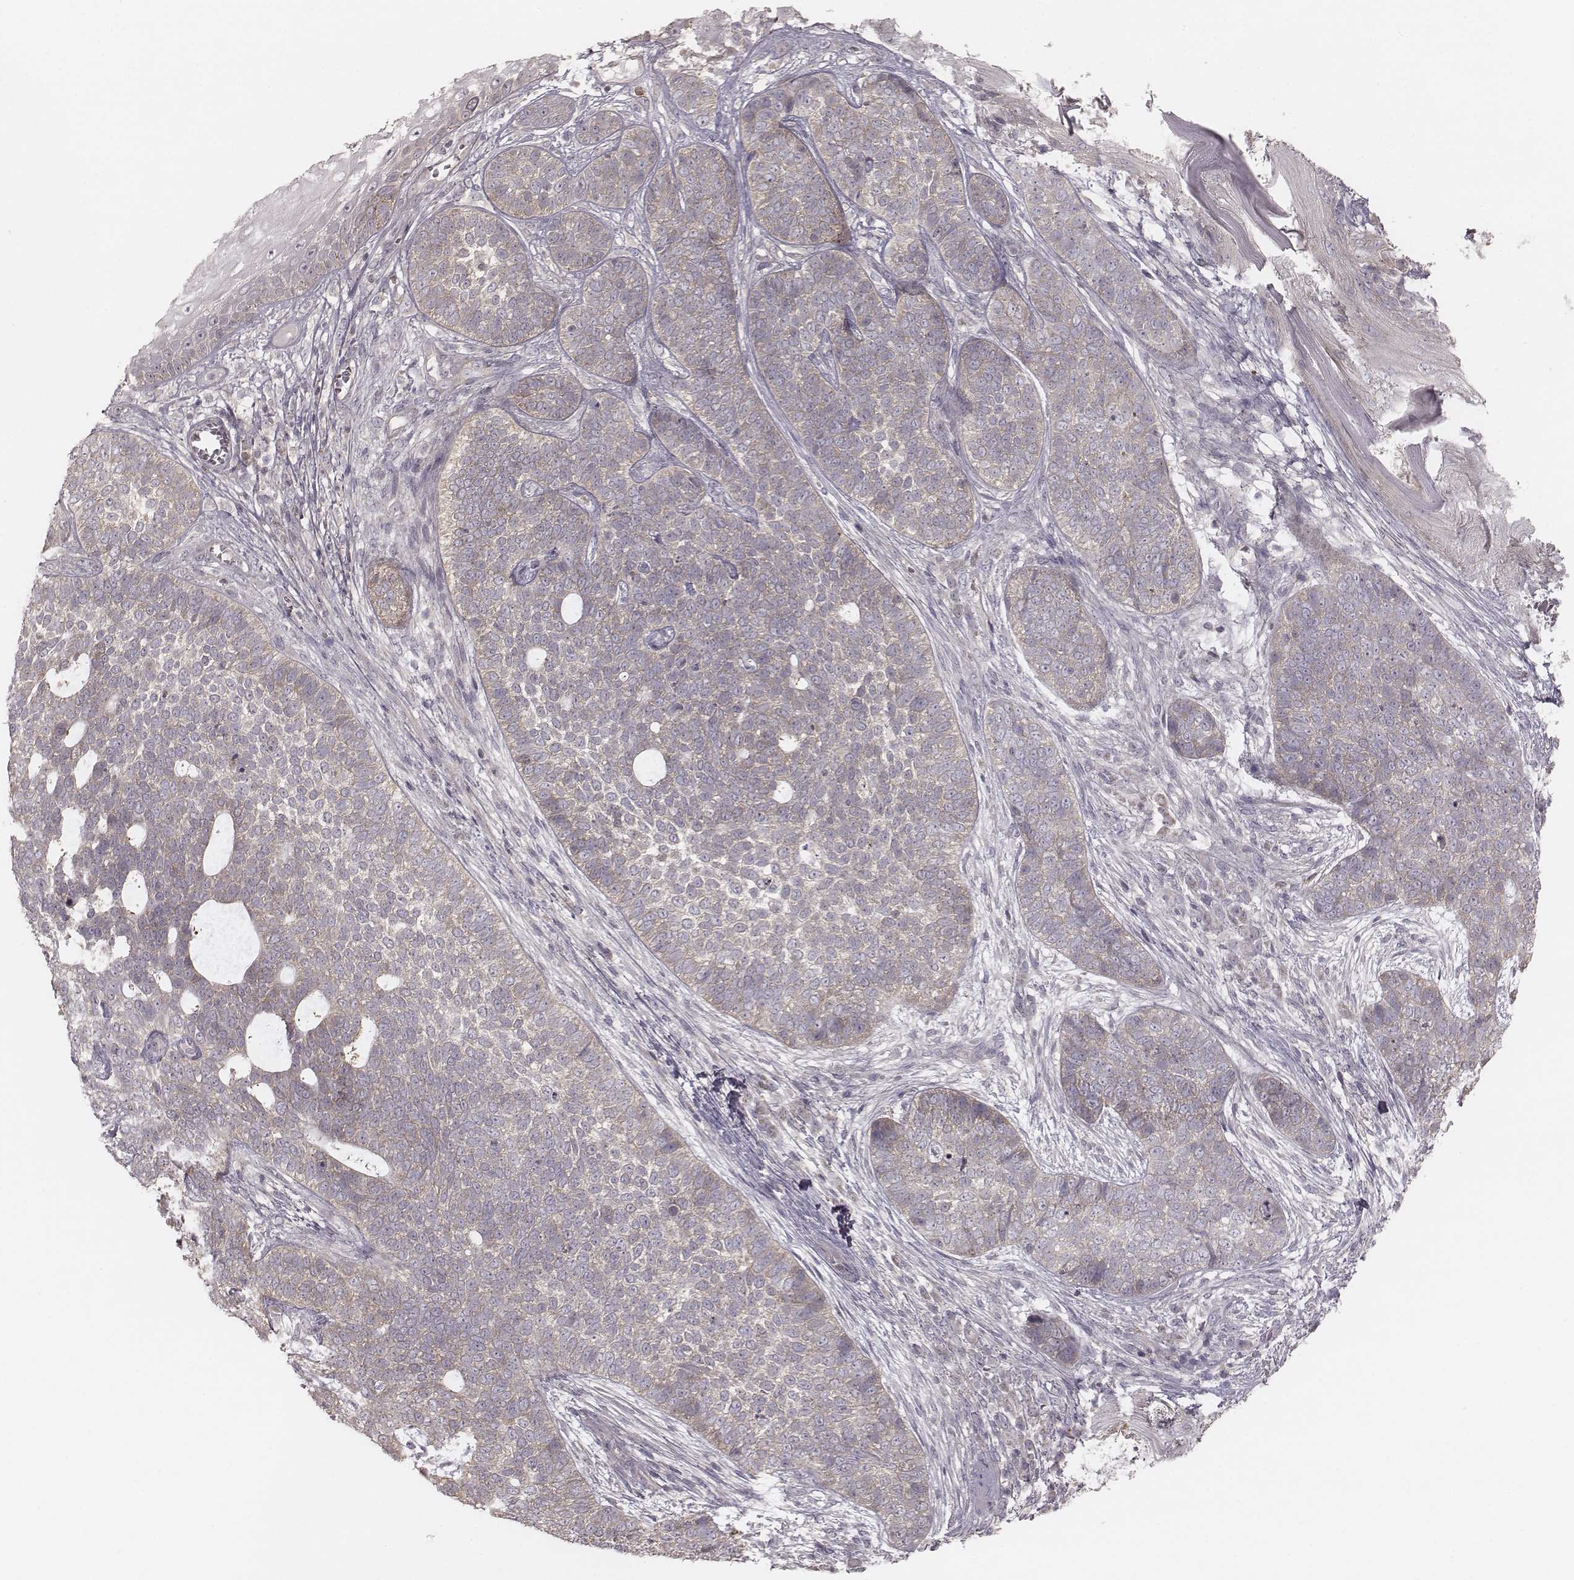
{"staining": {"intensity": "weak", "quantity": ">75%", "location": "cytoplasmic/membranous"}, "tissue": "skin cancer", "cell_type": "Tumor cells", "image_type": "cancer", "snomed": [{"axis": "morphology", "description": "Basal cell carcinoma"}, {"axis": "topography", "description": "Skin"}], "caption": "A high-resolution image shows immunohistochemistry (IHC) staining of basal cell carcinoma (skin), which demonstrates weak cytoplasmic/membranous positivity in approximately >75% of tumor cells.", "gene": "TDRD5", "patient": {"sex": "female", "age": 69}}